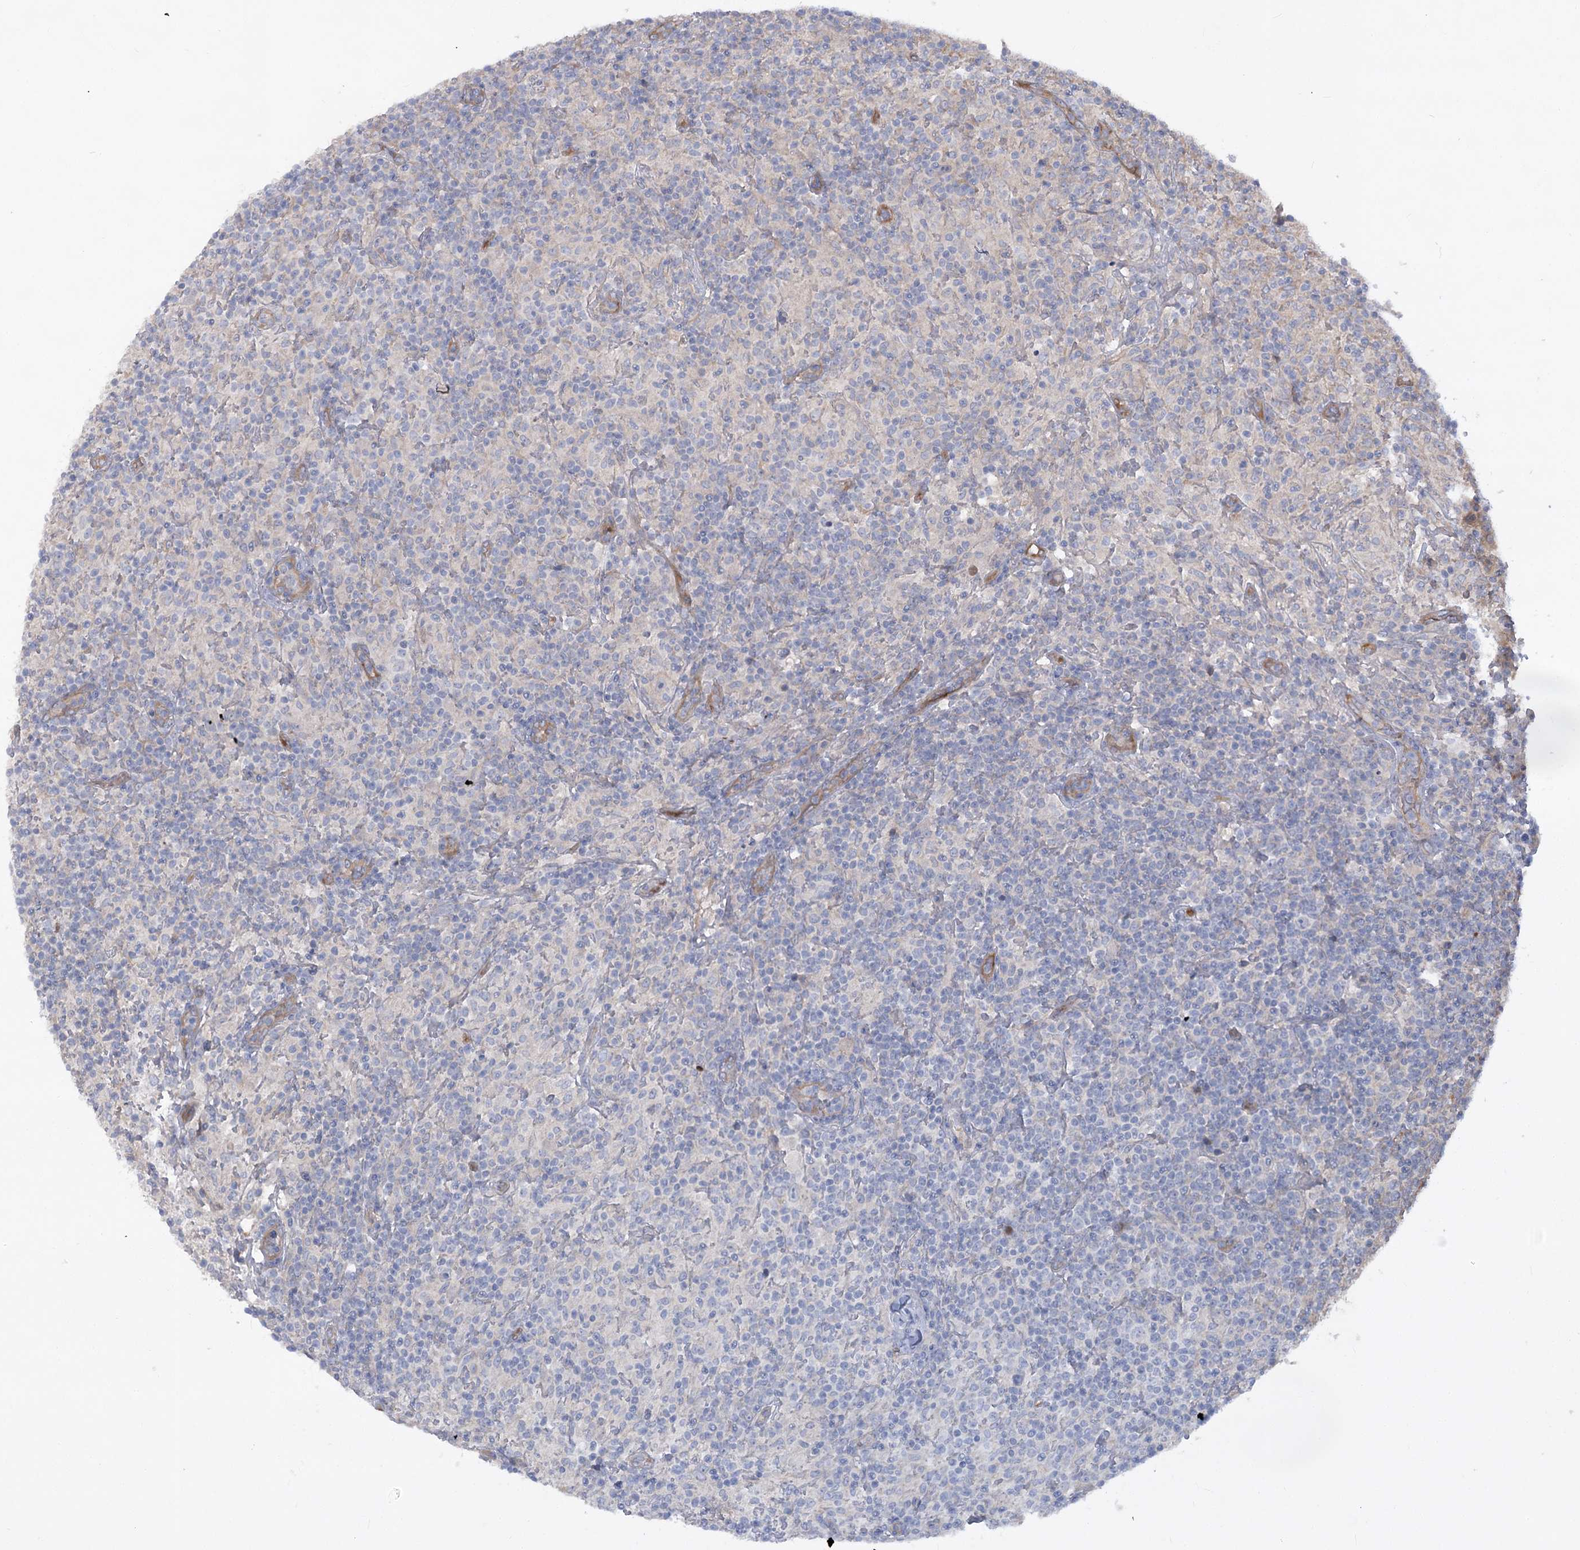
{"staining": {"intensity": "negative", "quantity": "none", "location": "none"}, "tissue": "lymphoma", "cell_type": "Tumor cells", "image_type": "cancer", "snomed": [{"axis": "morphology", "description": "Hodgkin's disease, NOS"}, {"axis": "topography", "description": "Lymph node"}], "caption": "Immunohistochemistry (IHC) micrograph of human lymphoma stained for a protein (brown), which demonstrates no expression in tumor cells.", "gene": "RIN2", "patient": {"sex": "male", "age": 70}}